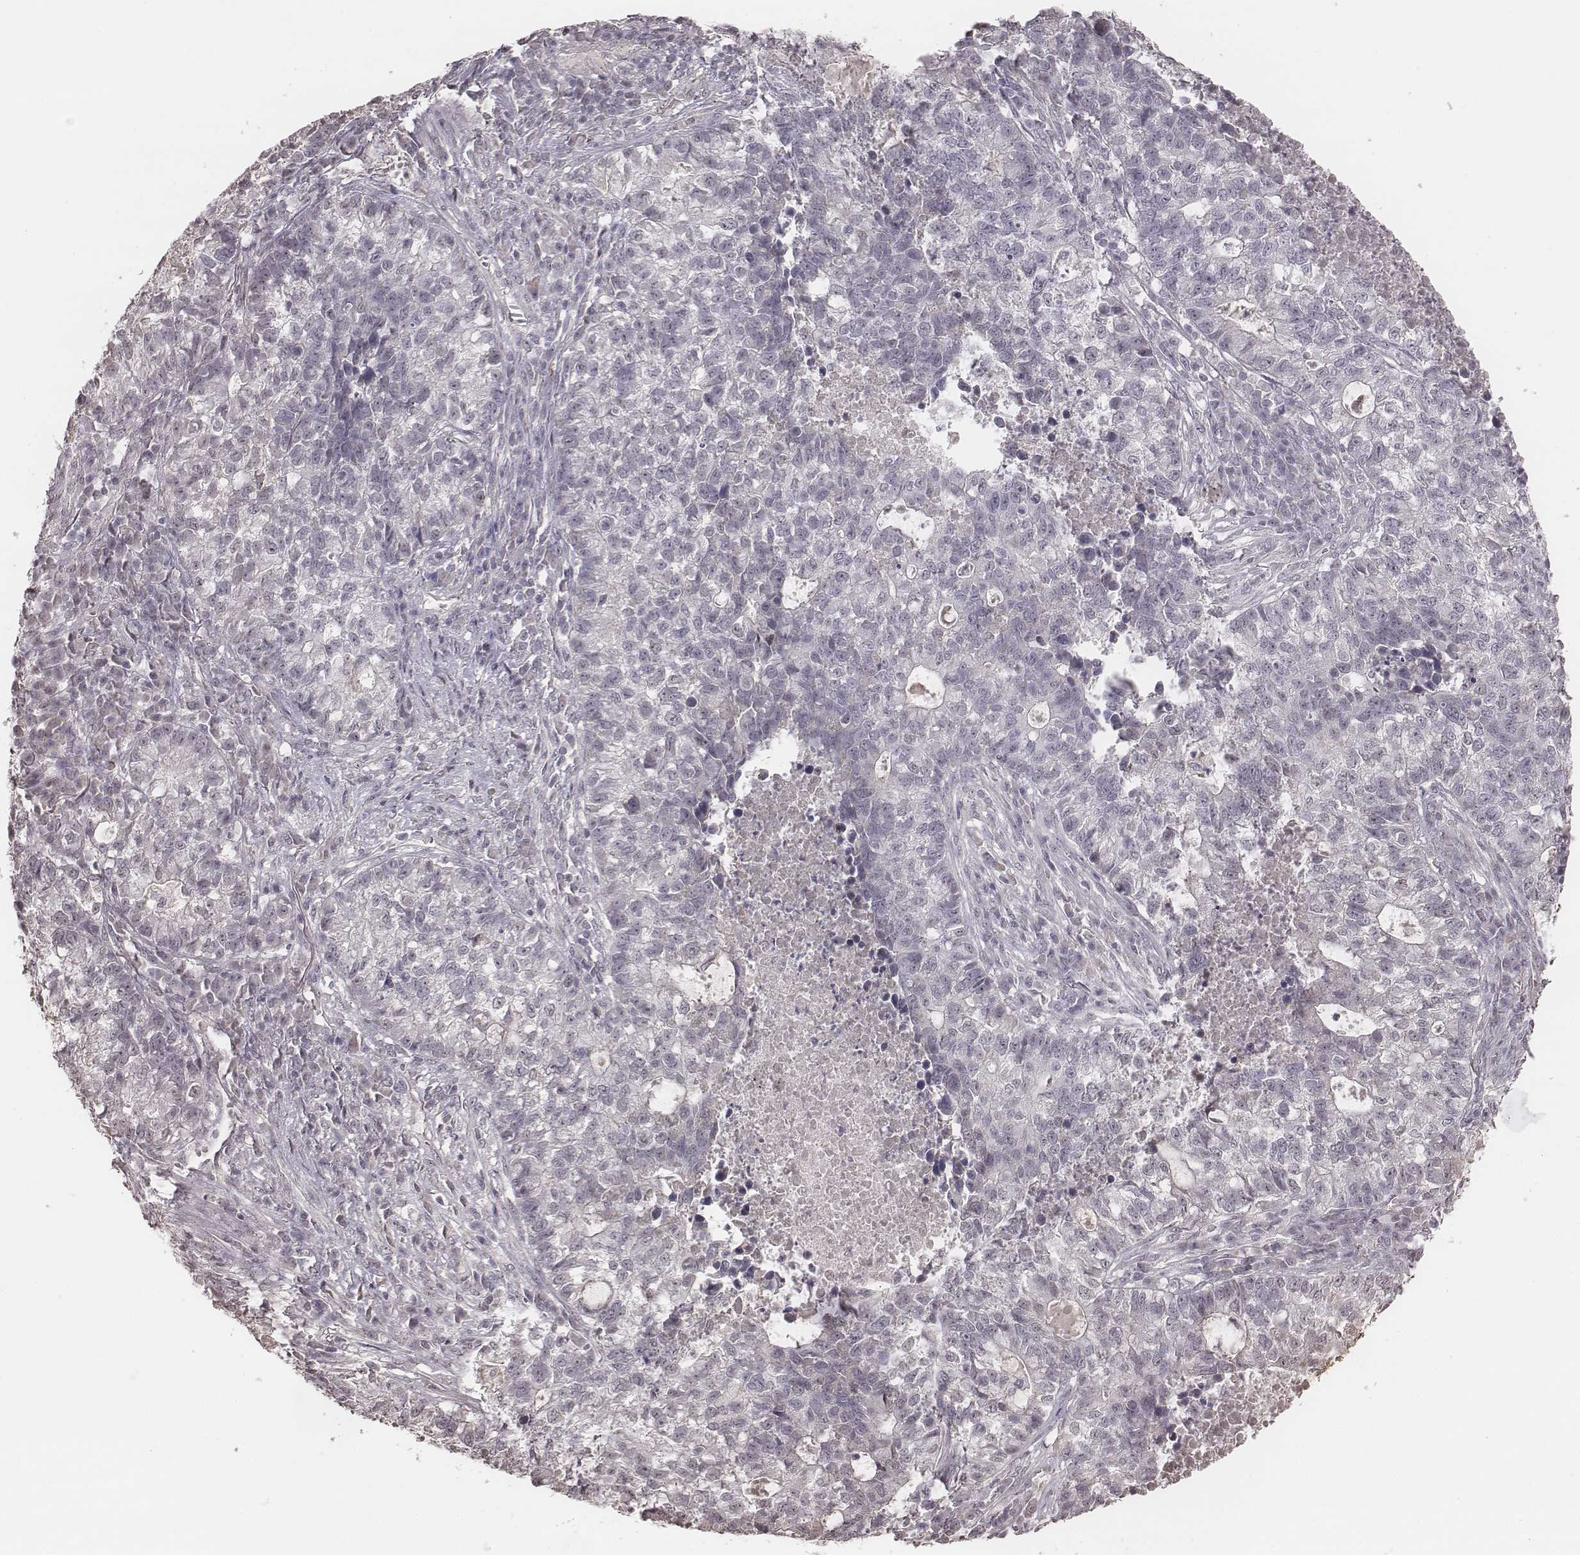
{"staining": {"intensity": "negative", "quantity": "none", "location": "none"}, "tissue": "lung cancer", "cell_type": "Tumor cells", "image_type": "cancer", "snomed": [{"axis": "morphology", "description": "Adenocarcinoma, NOS"}, {"axis": "topography", "description": "Lung"}], "caption": "IHC image of adenocarcinoma (lung) stained for a protein (brown), which reveals no expression in tumor cells. (DAB immunohistochemistry (IHC) visualized using brightfield microscopy, high magnification).", "gene": "SLC7A4", "patient": {"sex": "male", "age": 57}}